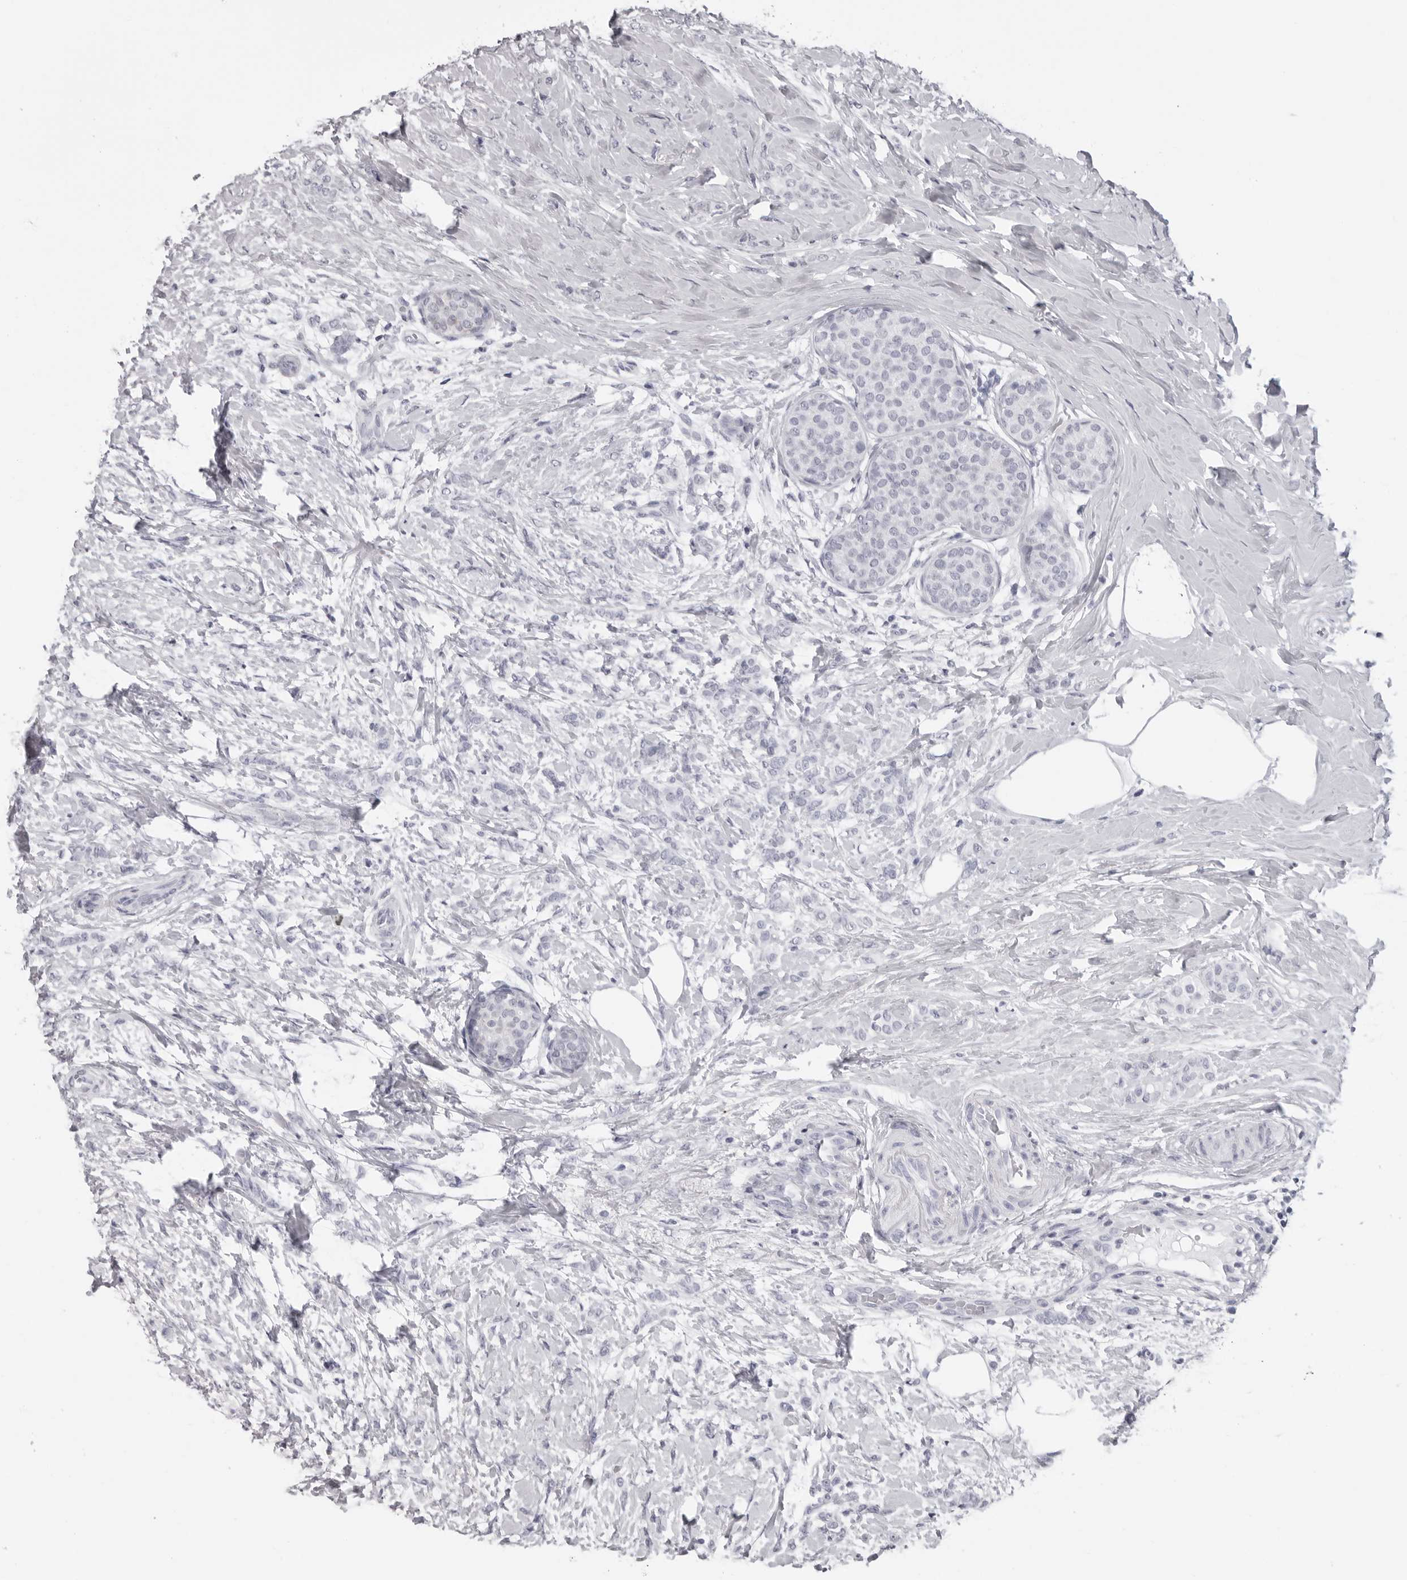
{"staining": {"intensity": "negative", "quantity": "none", "location": "none"}, "tissue": "breast cancer", "cell_type": "Tumor cells", "image_type": "cancer", "snomed": [{"axis": "morphology", "description": "Lobular carcinoma, in situ"}, {"axis": "morphology", "description": "Lobular carcinoma"}, {"axis": "topography", "description": "Breast"}], "caption": "Immunohistochemistry (IHC) micrograph of human breast lobular carcinoma stained for a protein (brown), which shows no expression in tumor cells.", "gene": "DNALI1", "patient": {"sex": "female", "age": 41}}